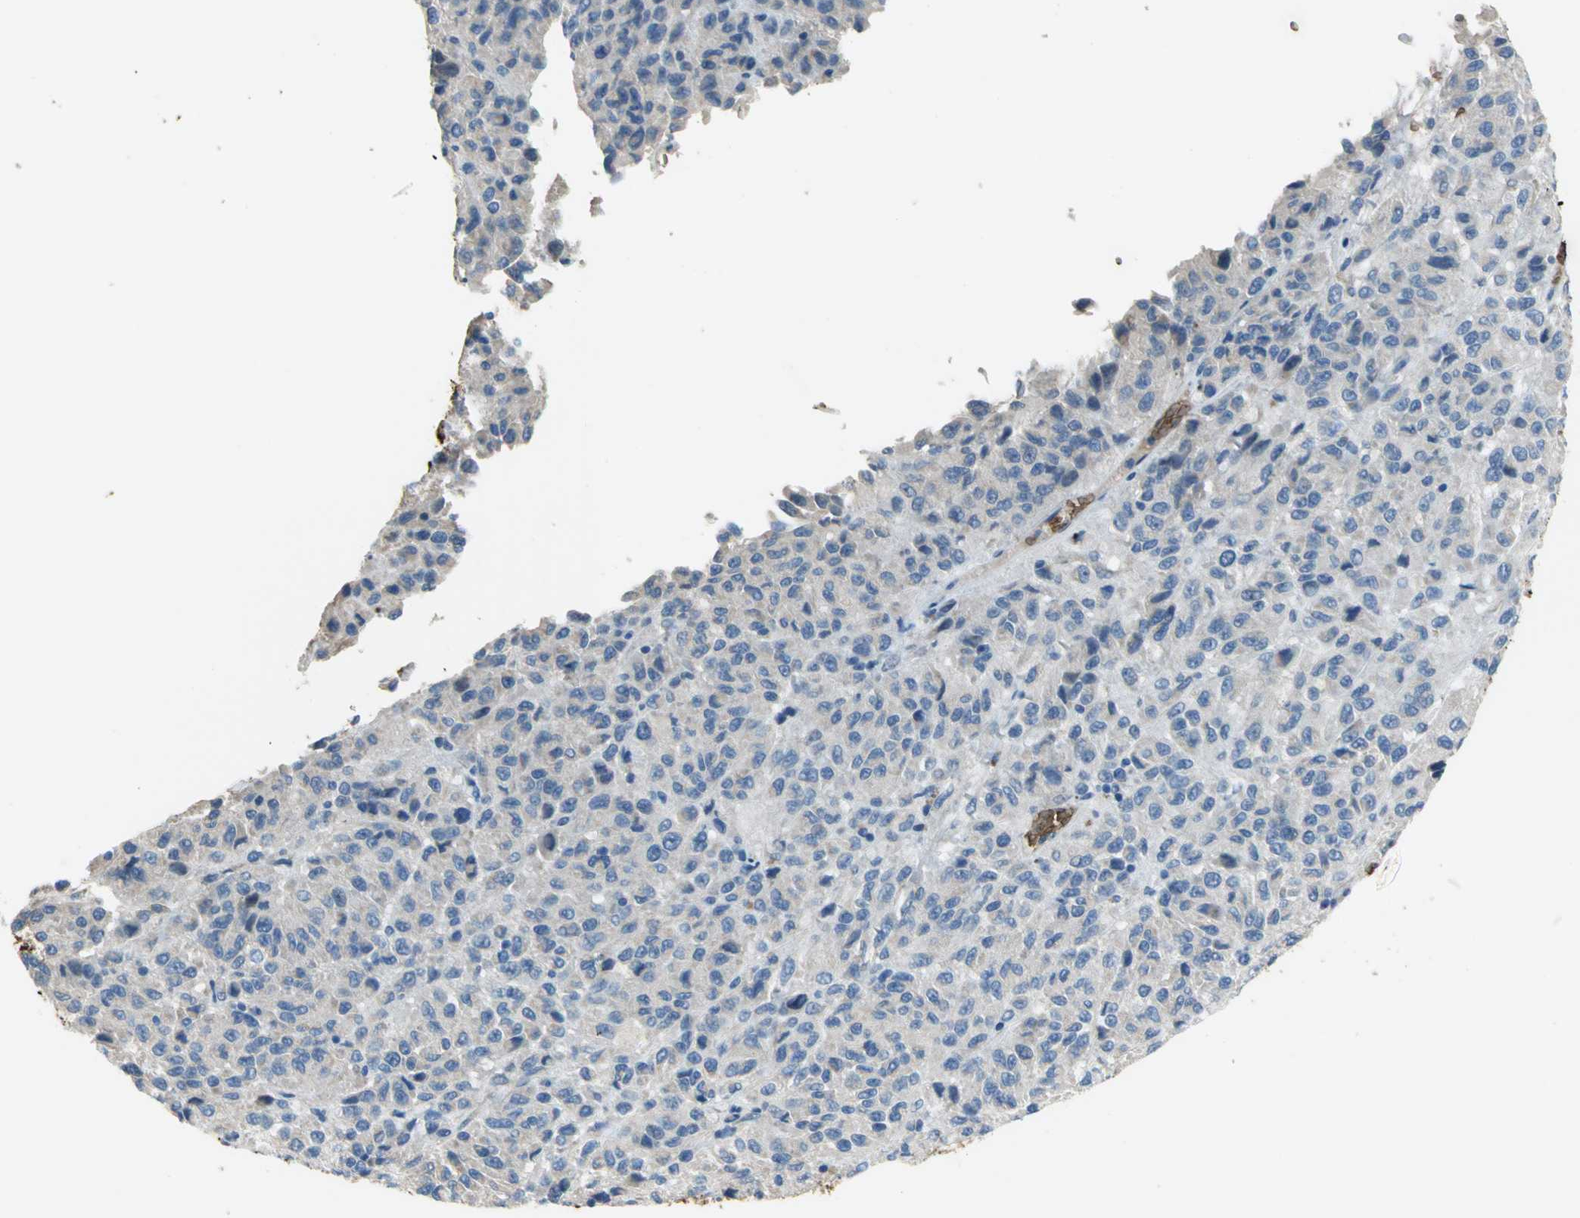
{"staining": {"intensity": "weak", "quantity": "<25%", "location": "cytoplasmic/membranous"}, "tissue": "melanoma", "cell_type": "Tumor cells", "image_type": "cancer", "snomed": [{"axis": "morphology", "description": "Malignant melanoma, Metastatic site"}, {"axis": "topography", "description": "Lung"}], "caption": "Melanoma stained for a protein using immunohistochemistry (IHC) shows no positivity tumor cells.", "gene": "TREM1", "patient": {"sex": "male", "age": 64}}